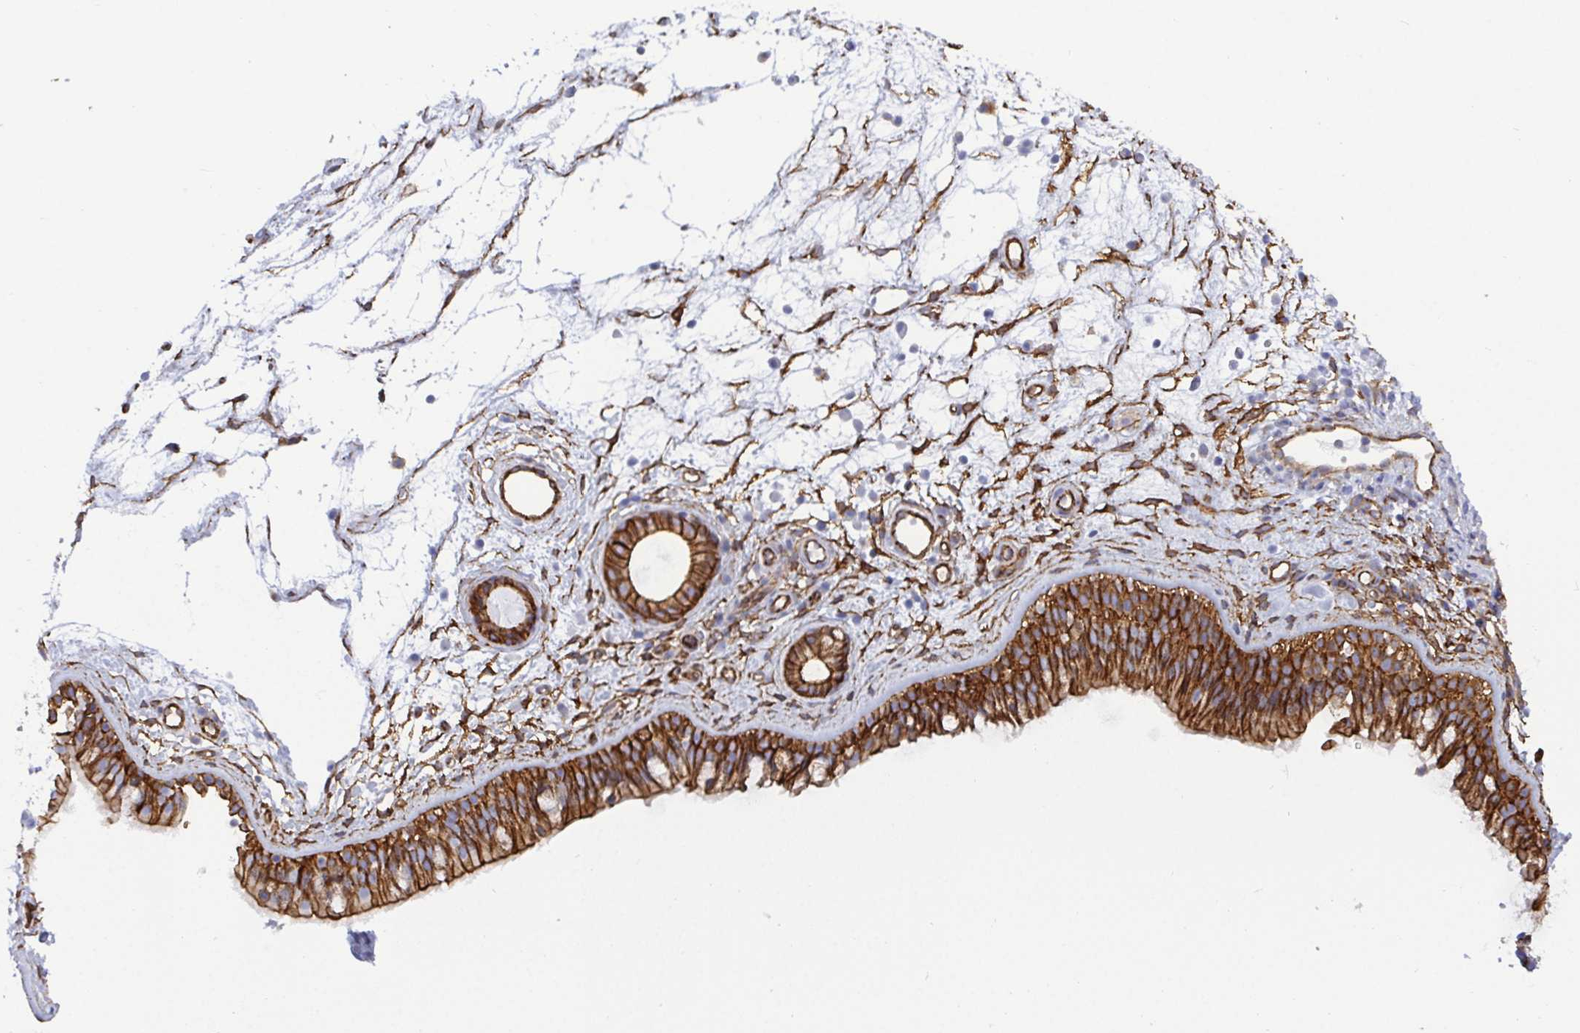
{"staining": {"intensity": "strong", "quantity": ">75%", "location": "cytoplasmic/membranous"}, "tissue": "nasopharynx", "cell_type": "Respiratory epithelial cells", "image_type": "normal", "snomed": [{"axis": "morphology", "description": "Normal tissue, NOS"}, {"axis": "topography", "description": "Nasopharynx"}], "caption": "Immunohistochemistry (IHC) micrograph of unremarkable nasopharynx stained for a protein (brown), which demonstrates high levels of strong cytoplasmic/membranous expression in approximately >75% of respiratory epithelial cells.", "gene": "LIMA1", "patient": {"sex": "female", "age": 70}}